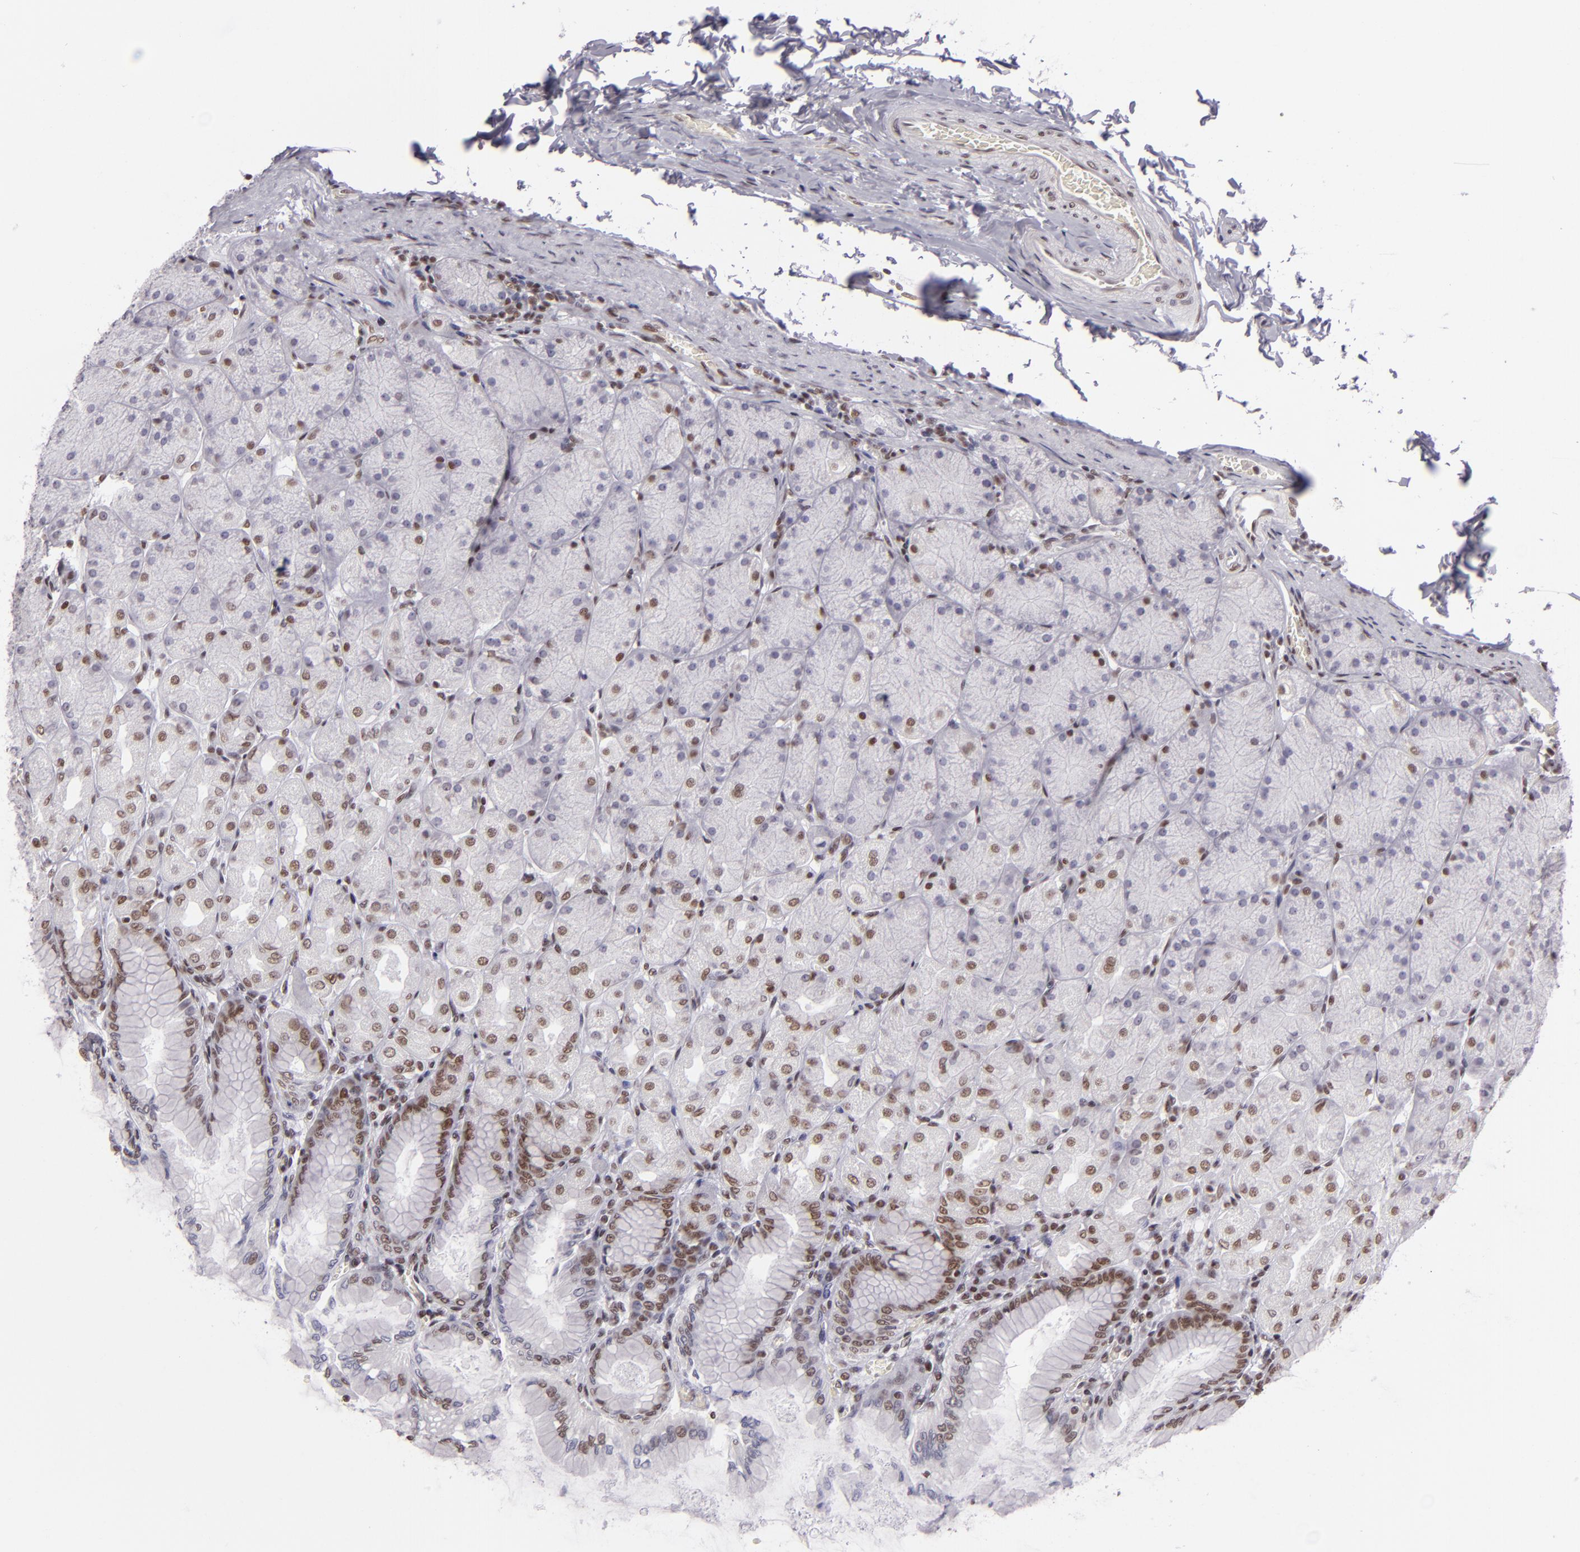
{"staining": {"intensity": "moderate", "quantity": "25%-75%", "location": "nuclear"}, "tissue": "stomach", "cell_type": "Glandular cells", "image_type": "normal", "snomed": [{"axis": "morphology", "description": "Normal tissue, NOS"}, {"axis": "topography", "description": "Stomach, upper"}], "caption": "This image exhibits immunohistochemistry staining of benign human stomach, with medium moderate nuclear expression in approximately 25%-75% of glandular cells.", "gene": "BRD8", "patient": {"sex": "female", "age": 56}}